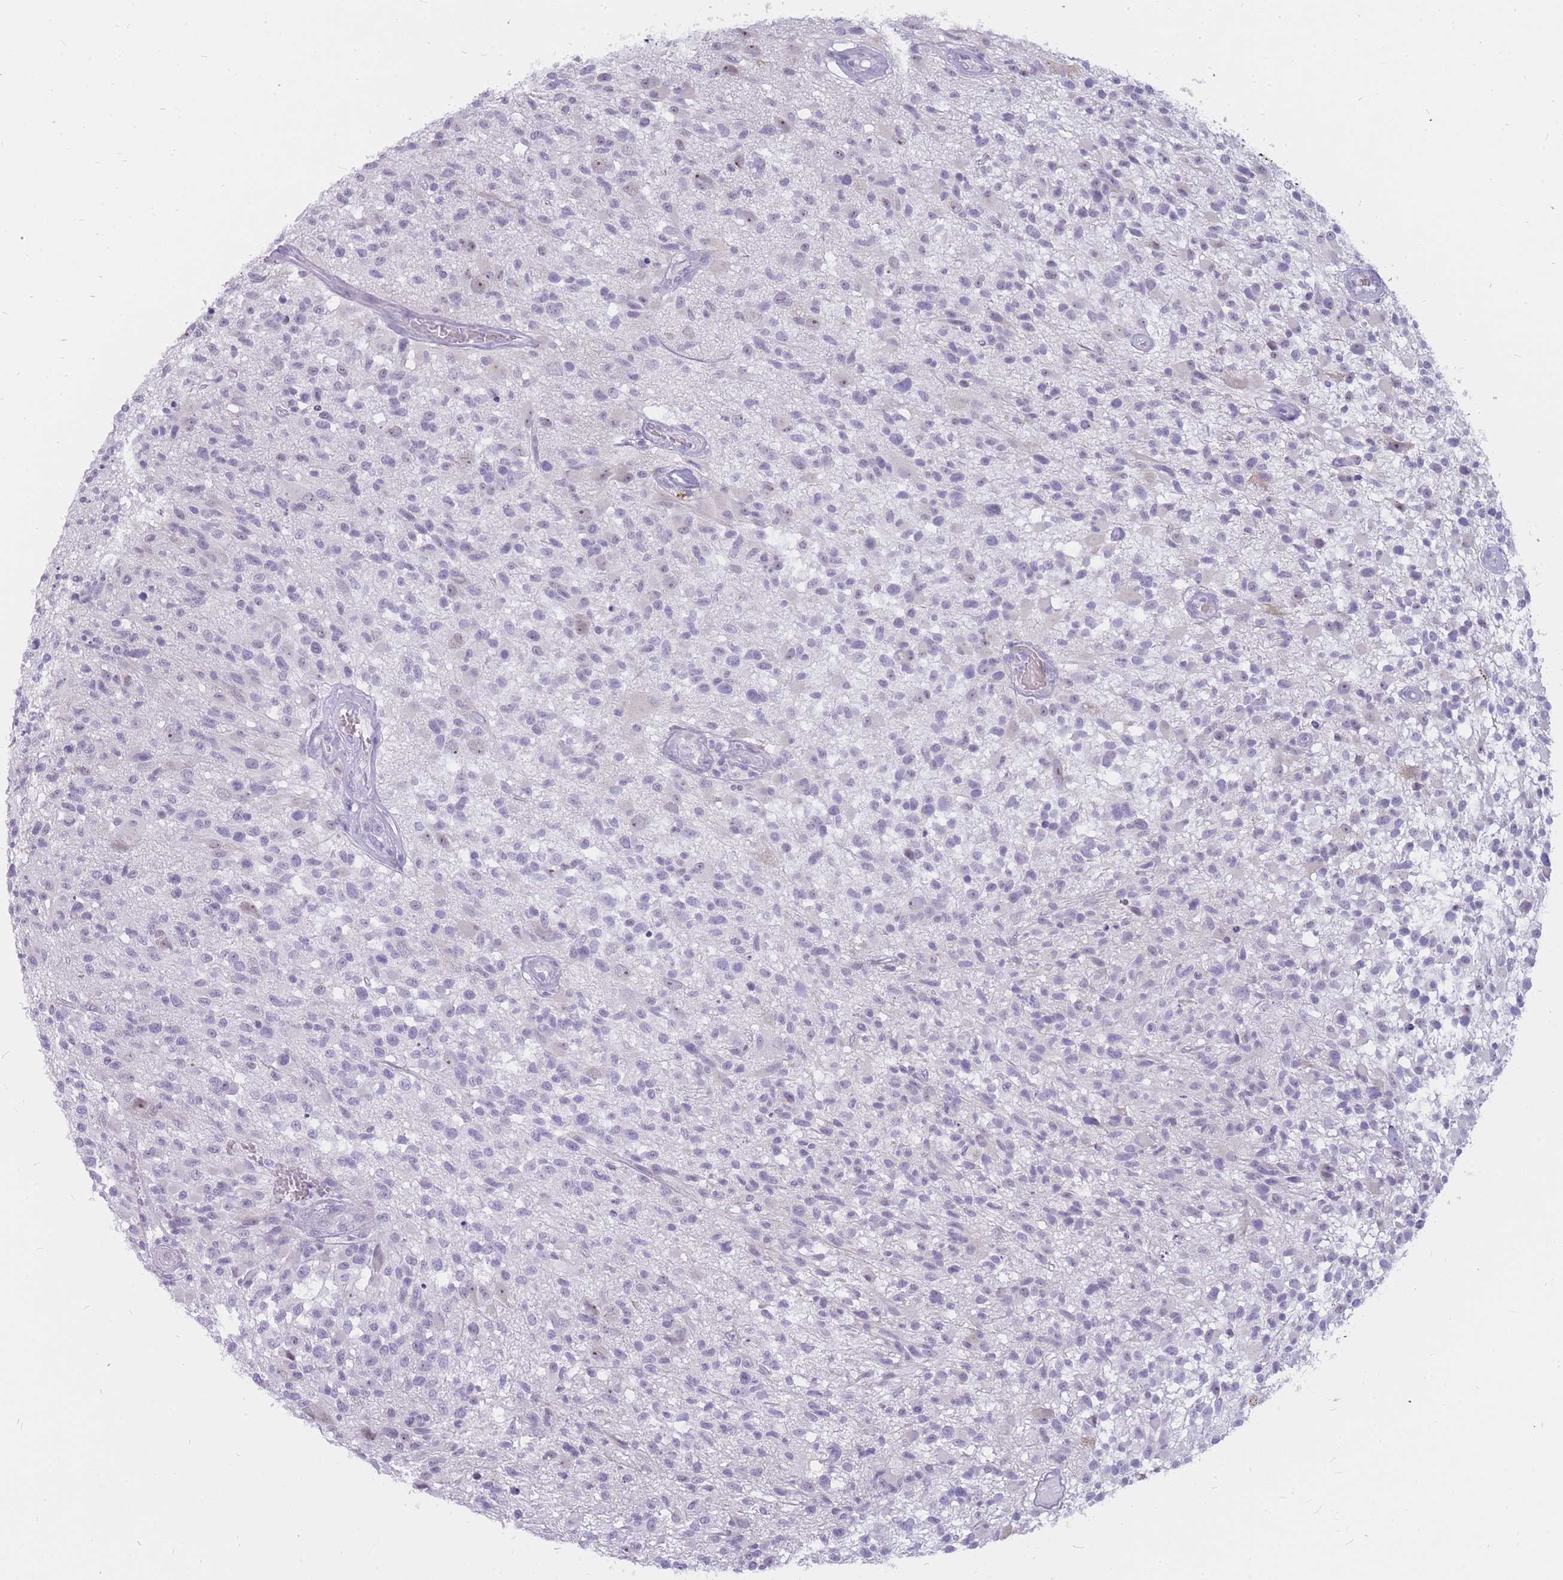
{"staining": {"intensity": "negative", "quantity": "none", "location": "none"}, "tissue": "glioma", "cell_type": "Tumor cells", "image_type": "cancer", "snomed": [{"axis": "morphology", "description": "Glioma, malignant, High grade"}, {"axis": "morphology", "description": "Glioblastoma, NOS"}, {"axis": "topography", "description": "Brain"}], "caption": "Tumor cells show no significant expression in glioma.", "gene": "INS", "patient": {"sex": "male", "age": 60}}